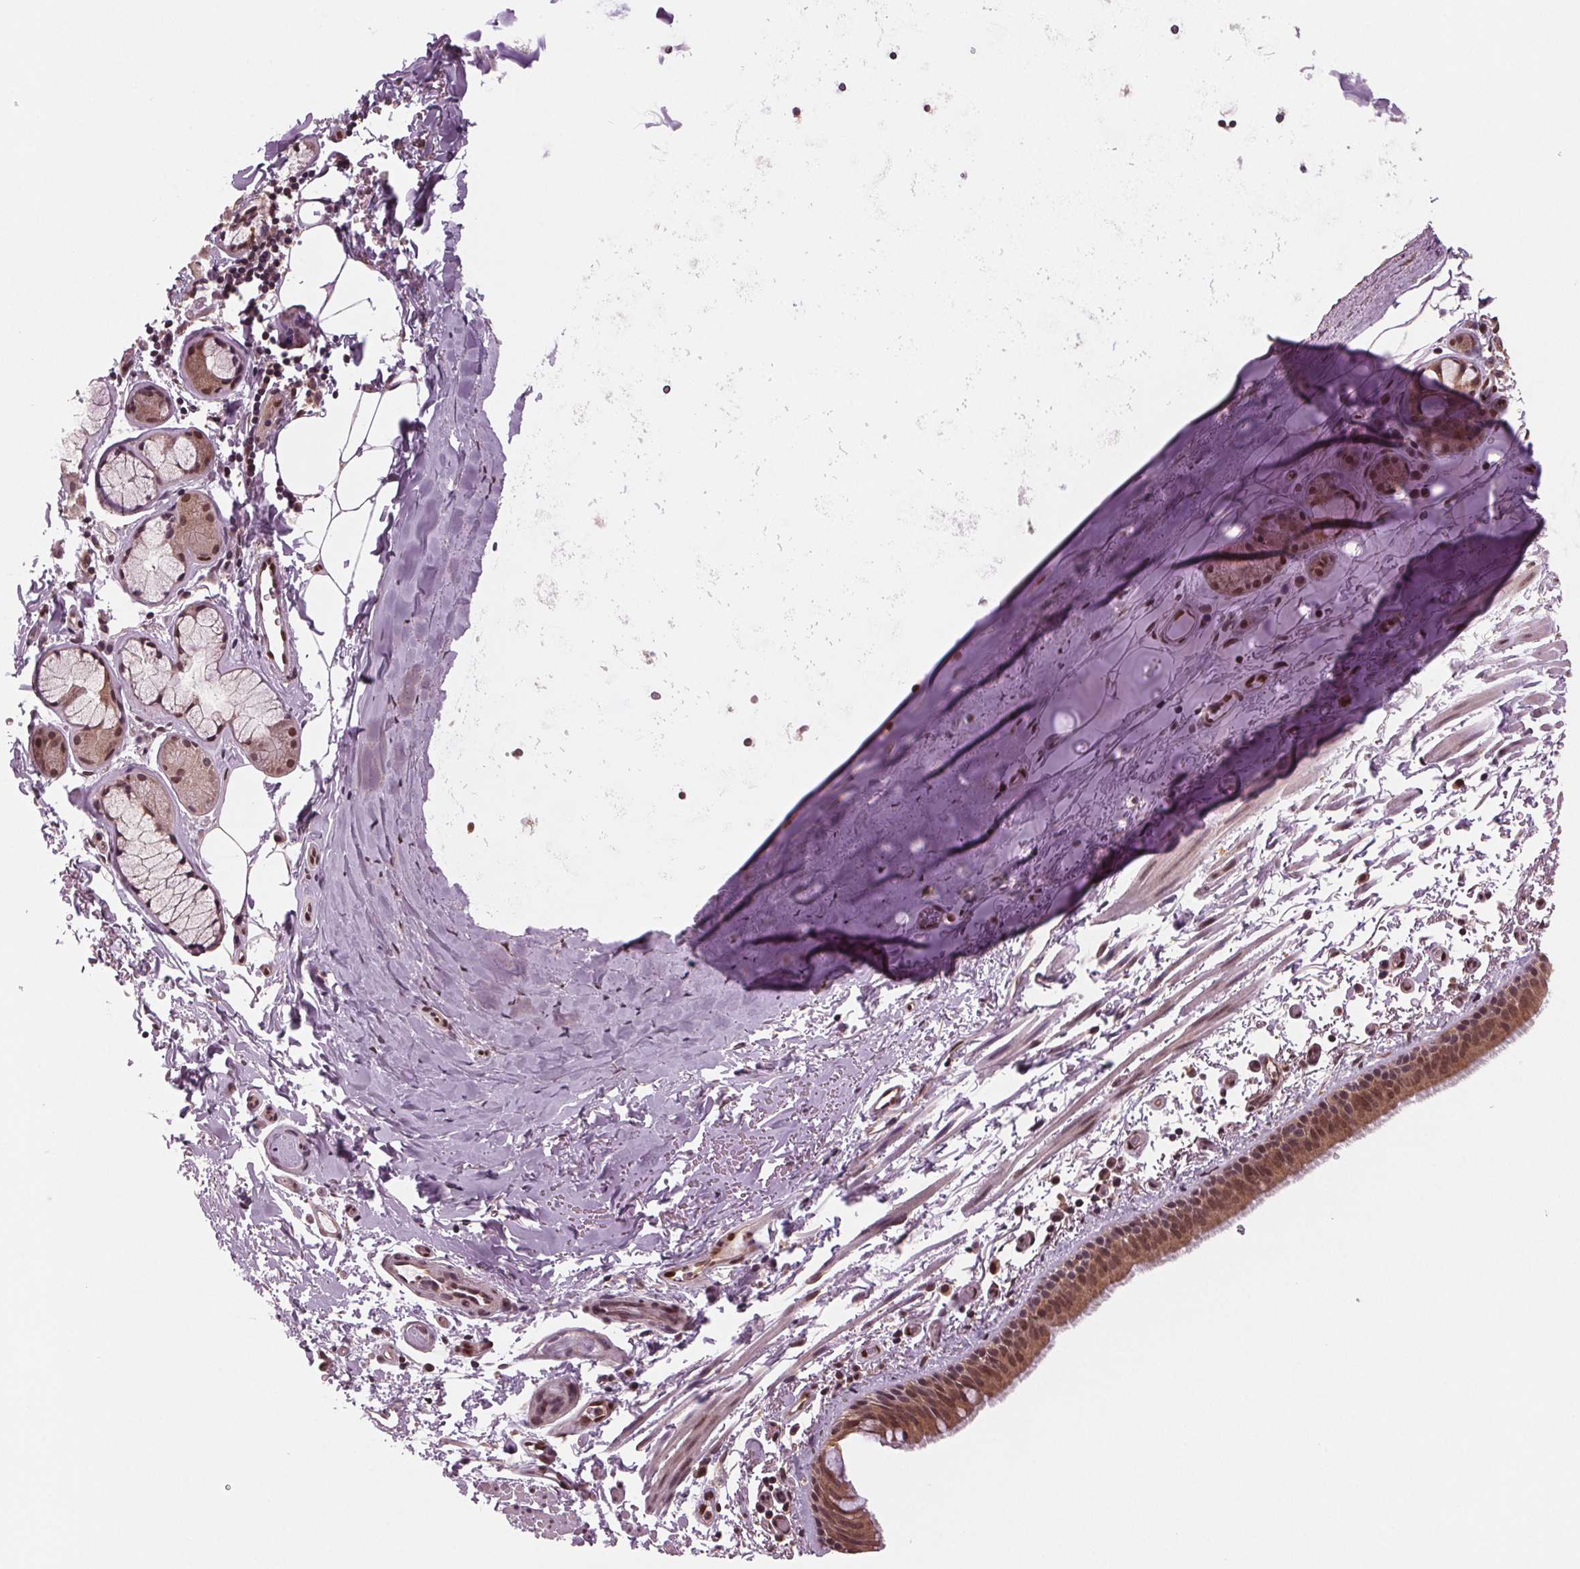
{"staining": {"intensity": "moderate", "quantity": ">75%", "location": "cytoplasmic/membranous"}, "tissue": "bronchus", "cell_type": "Respiratory epithelial cells", "image_type": "normal", "snomed": [{"axis": "morphology", "description": "Normal tissue, NOS"}, {"axis": "topography", "description": "Bronchus"}], "caption": "Unremarkable bronchus exhibits moderate cytoplasmic/membranous positivity in approximately >75% of respiratory epithelial cells.", "gene": "STAT3", "patient": {"sex": "female", "age": 61}}